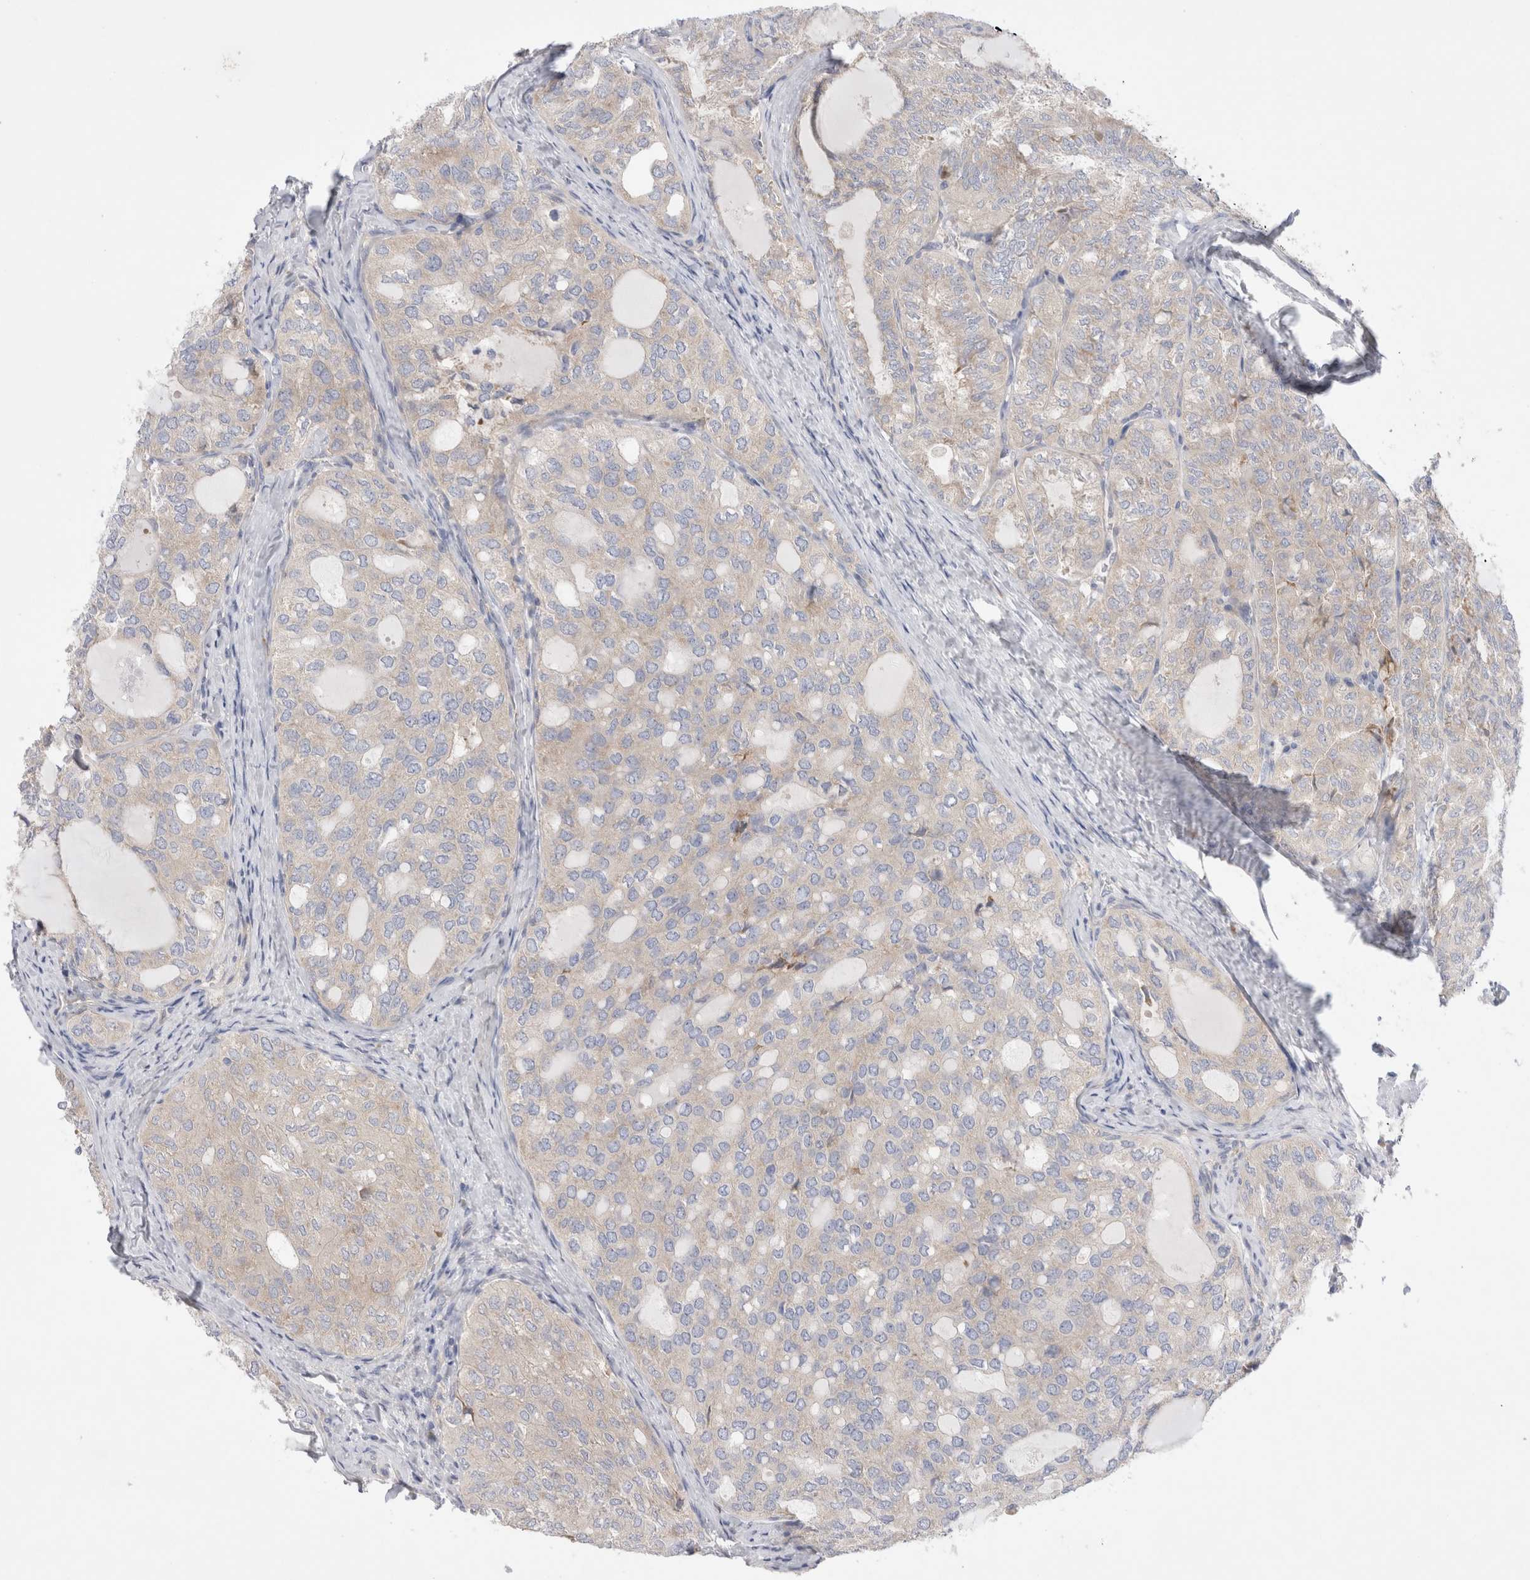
{"staining": {"intensity": "weak", "quantity": "<25%", "location": "cytoplasmic/membranous"}, "tissue": "thyroid cancer", "cell_type": "Tumor cells", "image_type": "cancer", "snomed": [{"axis": "morphology", "description": "Follicular adenoma carcinoma, NOS"}, {"axis": "topography", "description": "Thyroid gland"}], "caption": "Thyroid cancer was stained to show a protein in brown. There is no significant staining in tumor cells. (Brightfield microscopy of DAB immunohistochemistry (IHC) at high magnification).", "gene": "RBM12B", "patient": {"sex": "male", "age": 75}}